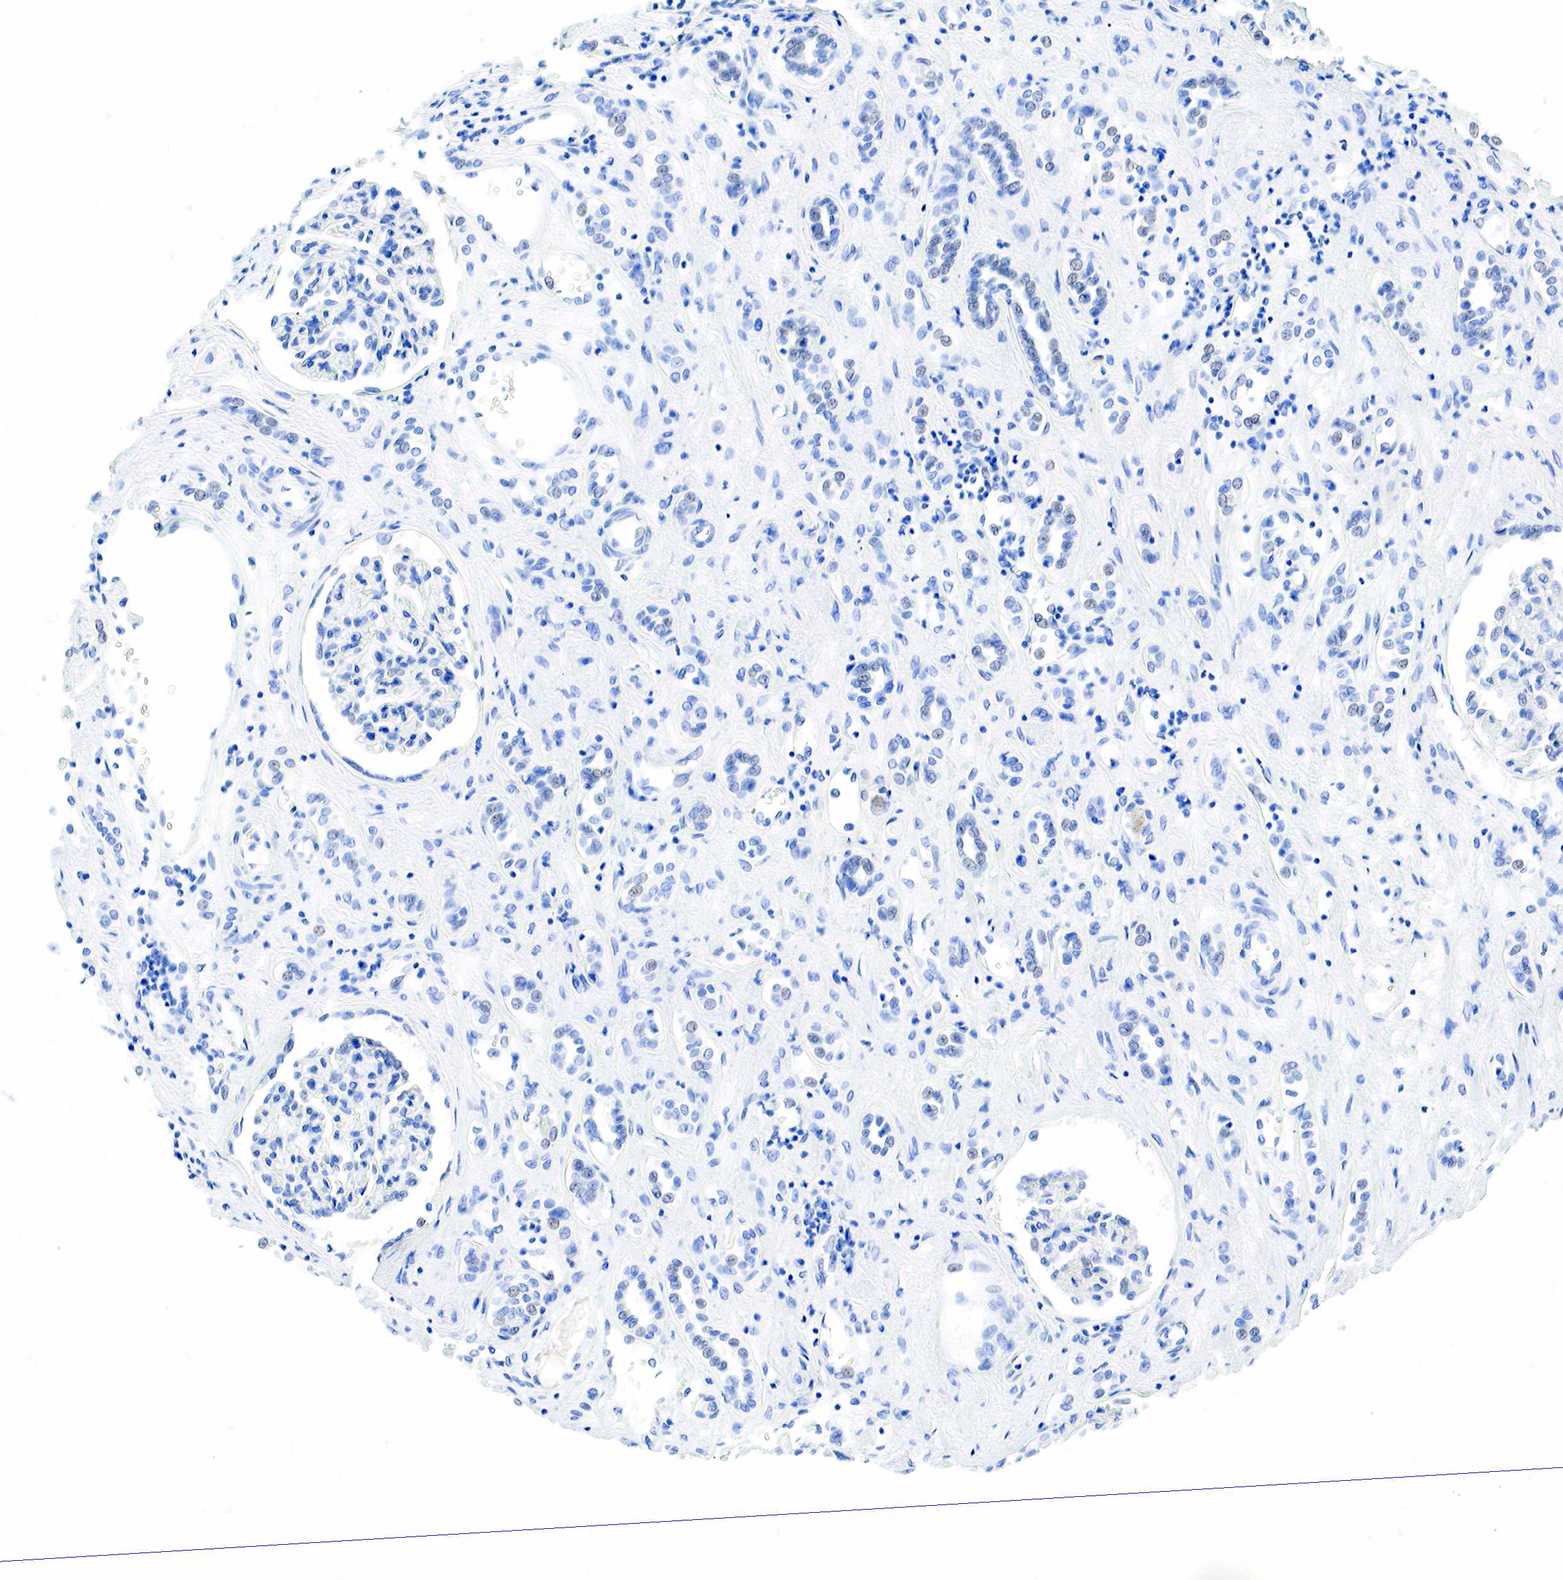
{"staining": {"intensity": "negative", "quantity": "none", "location": "none"}, "tissue": "renal cancer", "cell_type": "Tumor cells", "image_type": "cancer", "snomed": [{"axis": "morphology", "description": "Adenocarcinoma, NOS"}, {"axis": "topography", "description": "Kidney"}], "caption": "Micrograph shows no significant protein positivity in tumor cells of renal adenocarcinoma. The staining was performed using DAB (3,3'-diaminobenzidine) to visualize the protein expression in brown, while the nuclei were stained in blue with hematoxylin (Magnification: 20x).", "gene": "INHA", "patient": {"sex": "male", "age": 57}}